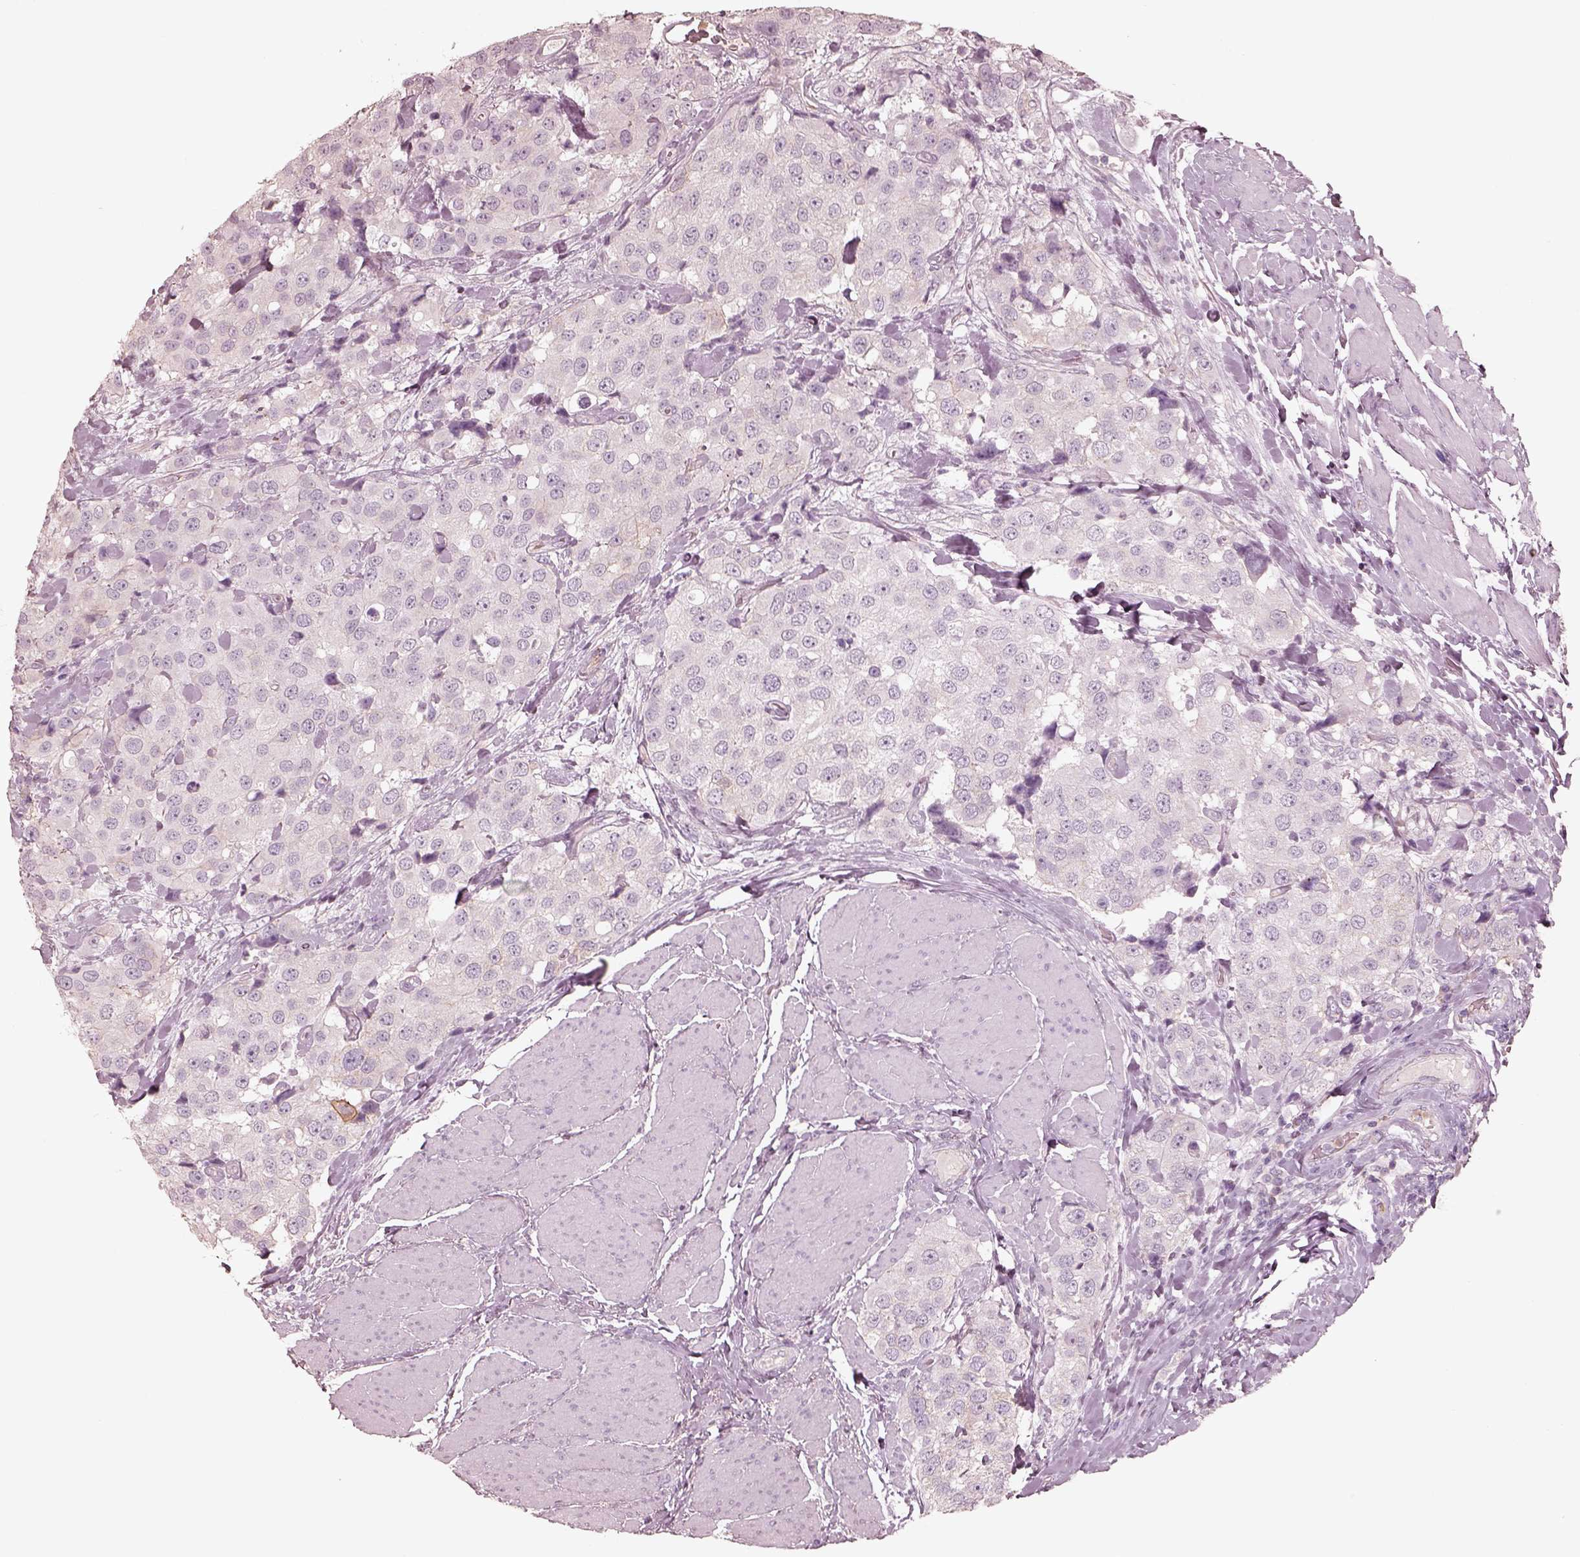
{"staining": {"intensity": "negative", "quantity": "none", "location": "none"}, "tissue": "urothelial cancer", "cell_type": "Tumor cells", "image_type": "cancer", "snomed": [{"axis": "morphology", "description": "Urothelial carcinoma, High grade"}, {"axis": "topography", "description": "Urinary bladder"}], "caption": "IHC histopathology image of neoplastic tissue: human high-grade urothelial carcinoma stained with DAB shows no significant protein staining in tumor cells.", "gene": "GPRIN1", "patient": {"sex": "female", "age": 64}}